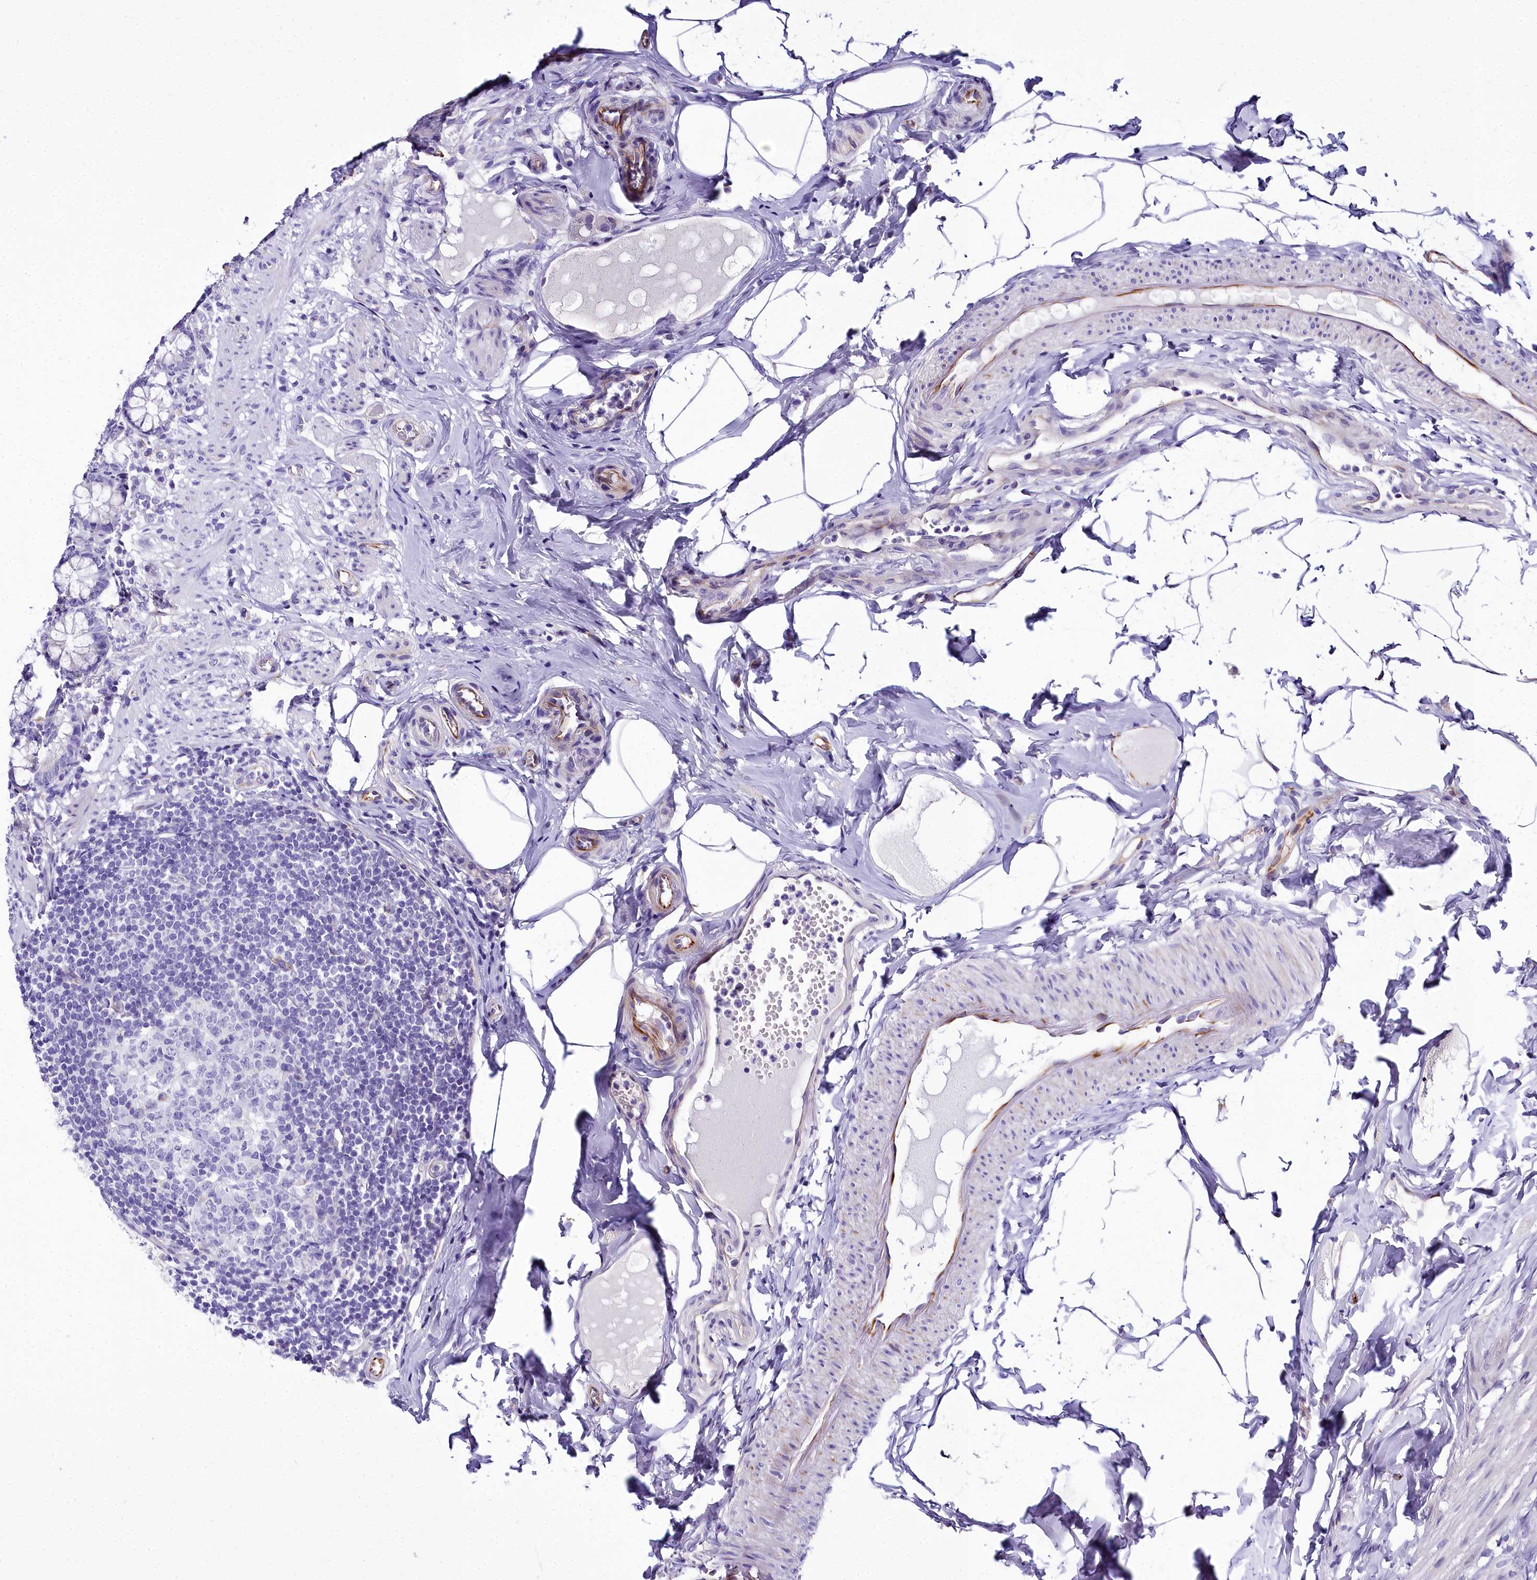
{"staining": {"intensity": "negative", "quantity": "none", "location": "none"}, "tissue": "appendix", "cell_type": "Glandular cells", "image_type": "normal", "snomed": [{"axis": "morphology", "description": "Normal tissue, NOS"}, {"axis": "topography", "description": "Appendix"}], "caption": "DAB immunohistochemical staining of benign human appendix displays no significant expression in glandular cells. The staining is performed using DAB brown chromogen with nuclei counter-stained in using hematoxylin.", "gene": "TIMM22", "patient": {"sex": "male", "age": 55}}